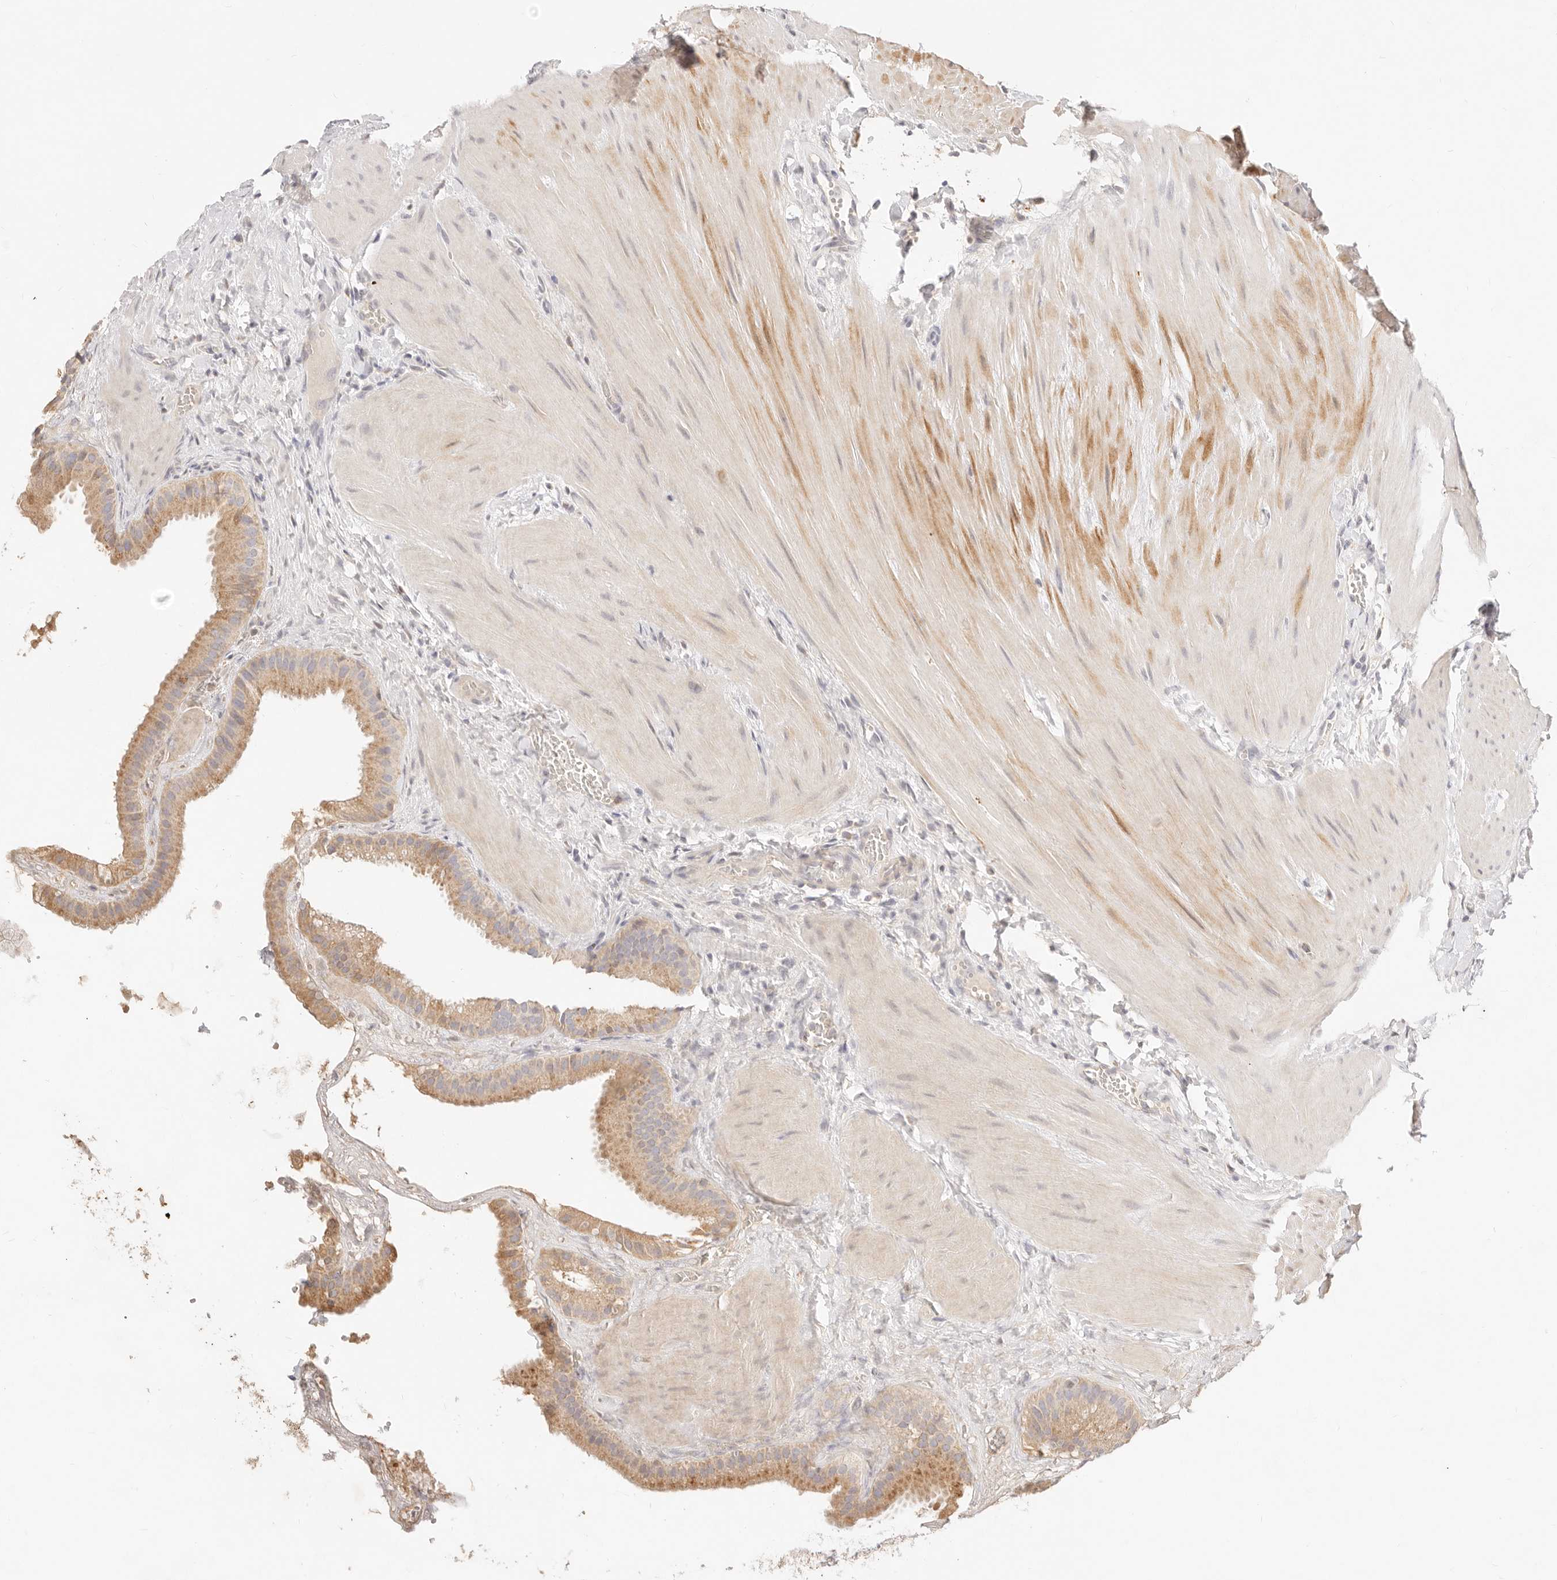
{"staining": {"intensity": "moderate", "quantity": ">75%", "location": "cytoplasmic/membranous"}, "tissue": "gallbladder", "cell_type": "Glandular cells", "image_type": "normal", "snomed": [{"axis": "morphology", "description": "Normal tissue, NOS"}, {"axis": "topography", "description": "Gallbladder"}], "caption": "Protein staining of benign gallbladder demonstrates moderate cytoplasmic/membranous positivity in approximately >75% of glandular cells. Using DAB (3,3'-diaminobenzidine) (brown) and hematoxylin (blue) stains, captured at high magnification using brightfield microscopy.", "gene": "ACOX1", "patient": {"sex": "male", "age": 55}}